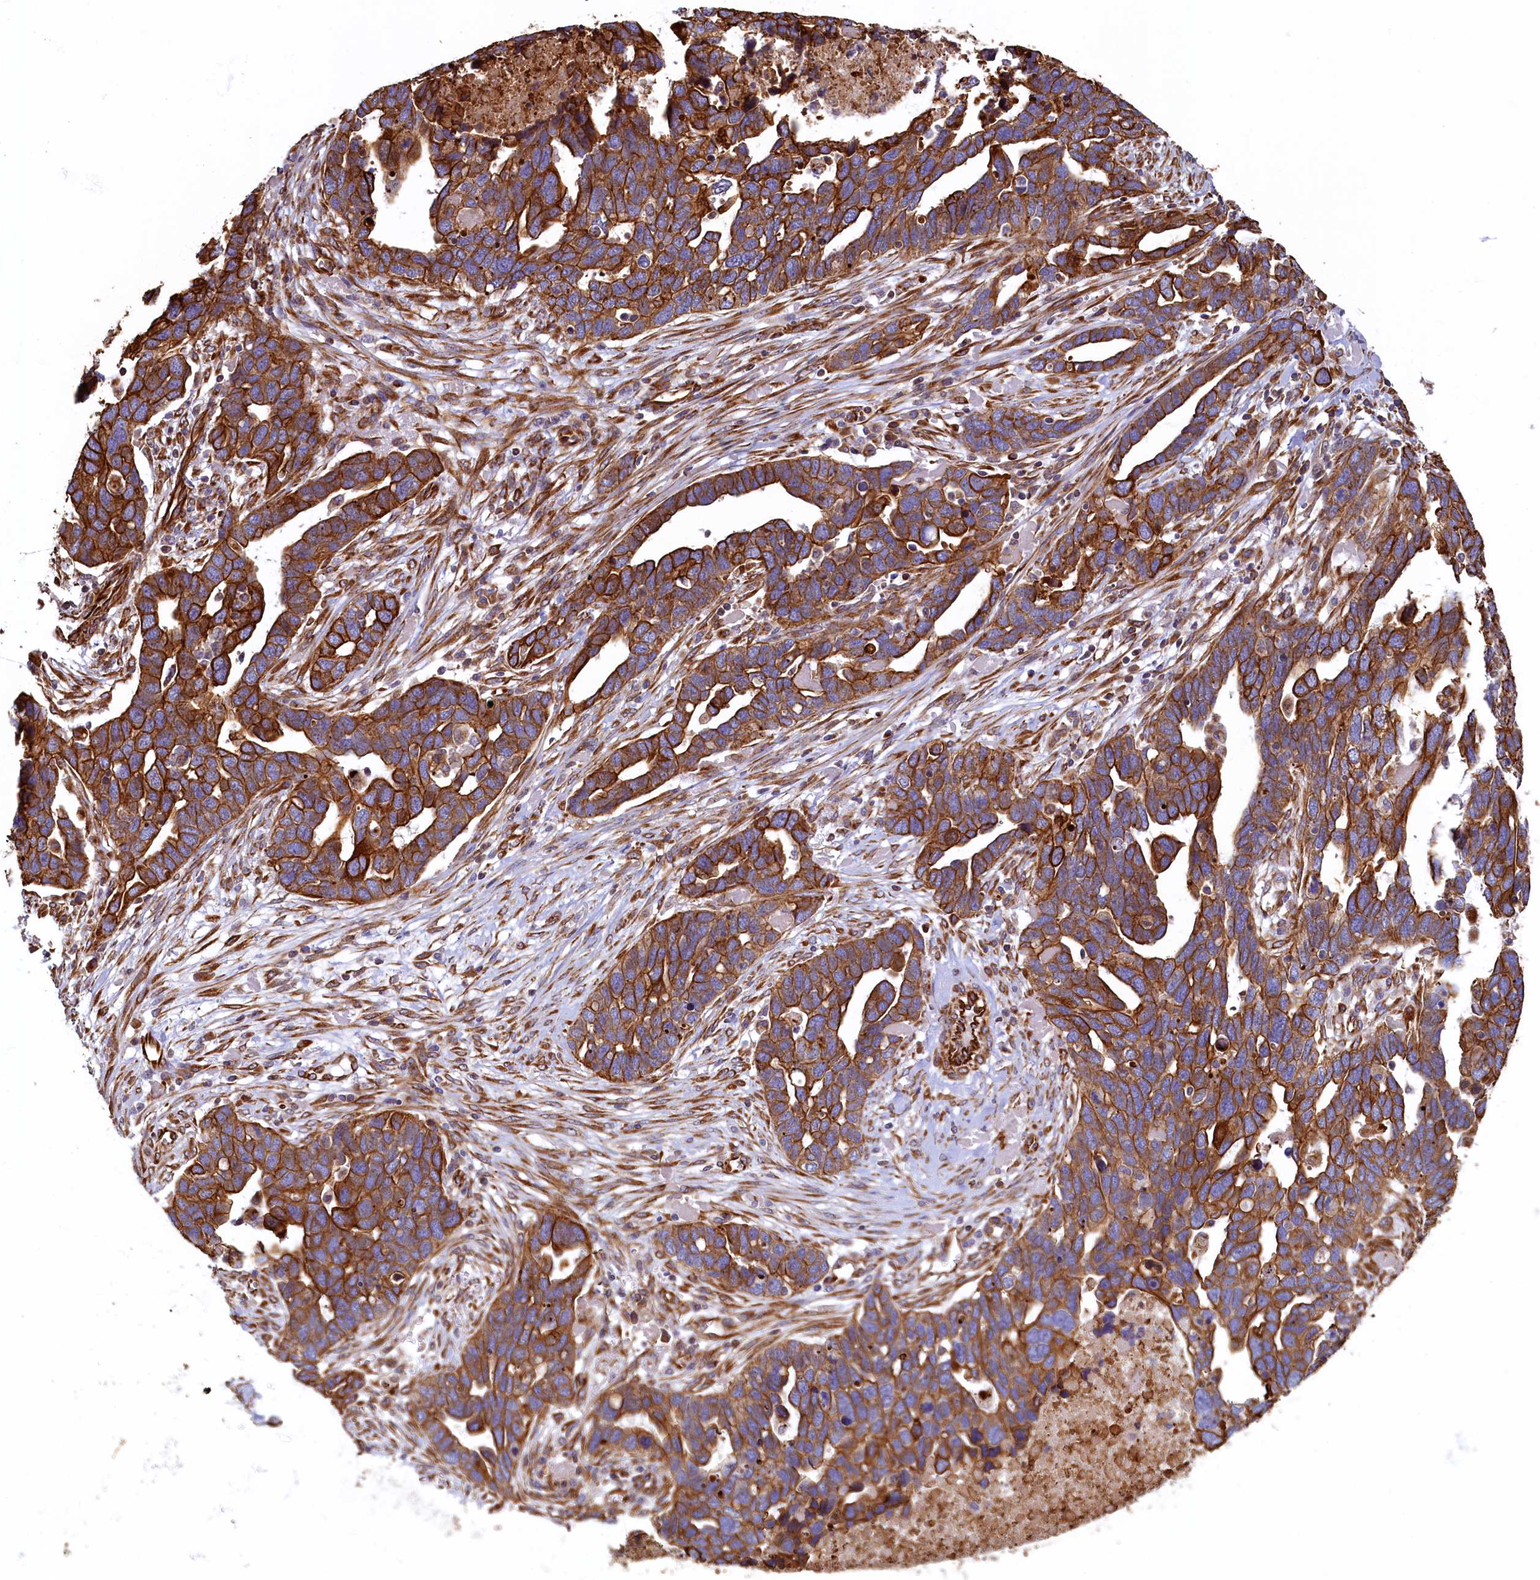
{"staining": {"intensity": "strong", "quantity": ">75%", "location": "cytoplasmic/membranous"}, "tissue": "ovarian cancer", "cell_type": "Tumor cells", "image_type": "cancer", "snomed": [{"axis": "morphology", "description": "Cystadenocarcinoma, serous, NOS"}, {"axis": "topography", "description": "Ovary"}], "caption": "Approximately >75% of tumor cells in human serous cystadenocarcinoma (ovarian) demonstrate strong cytoplasmic/membranous protein positivity as visualized by brown immunohistochemical staining.", "gene": "LRRC57", "patient": {"sex": "female", "age": 54}}